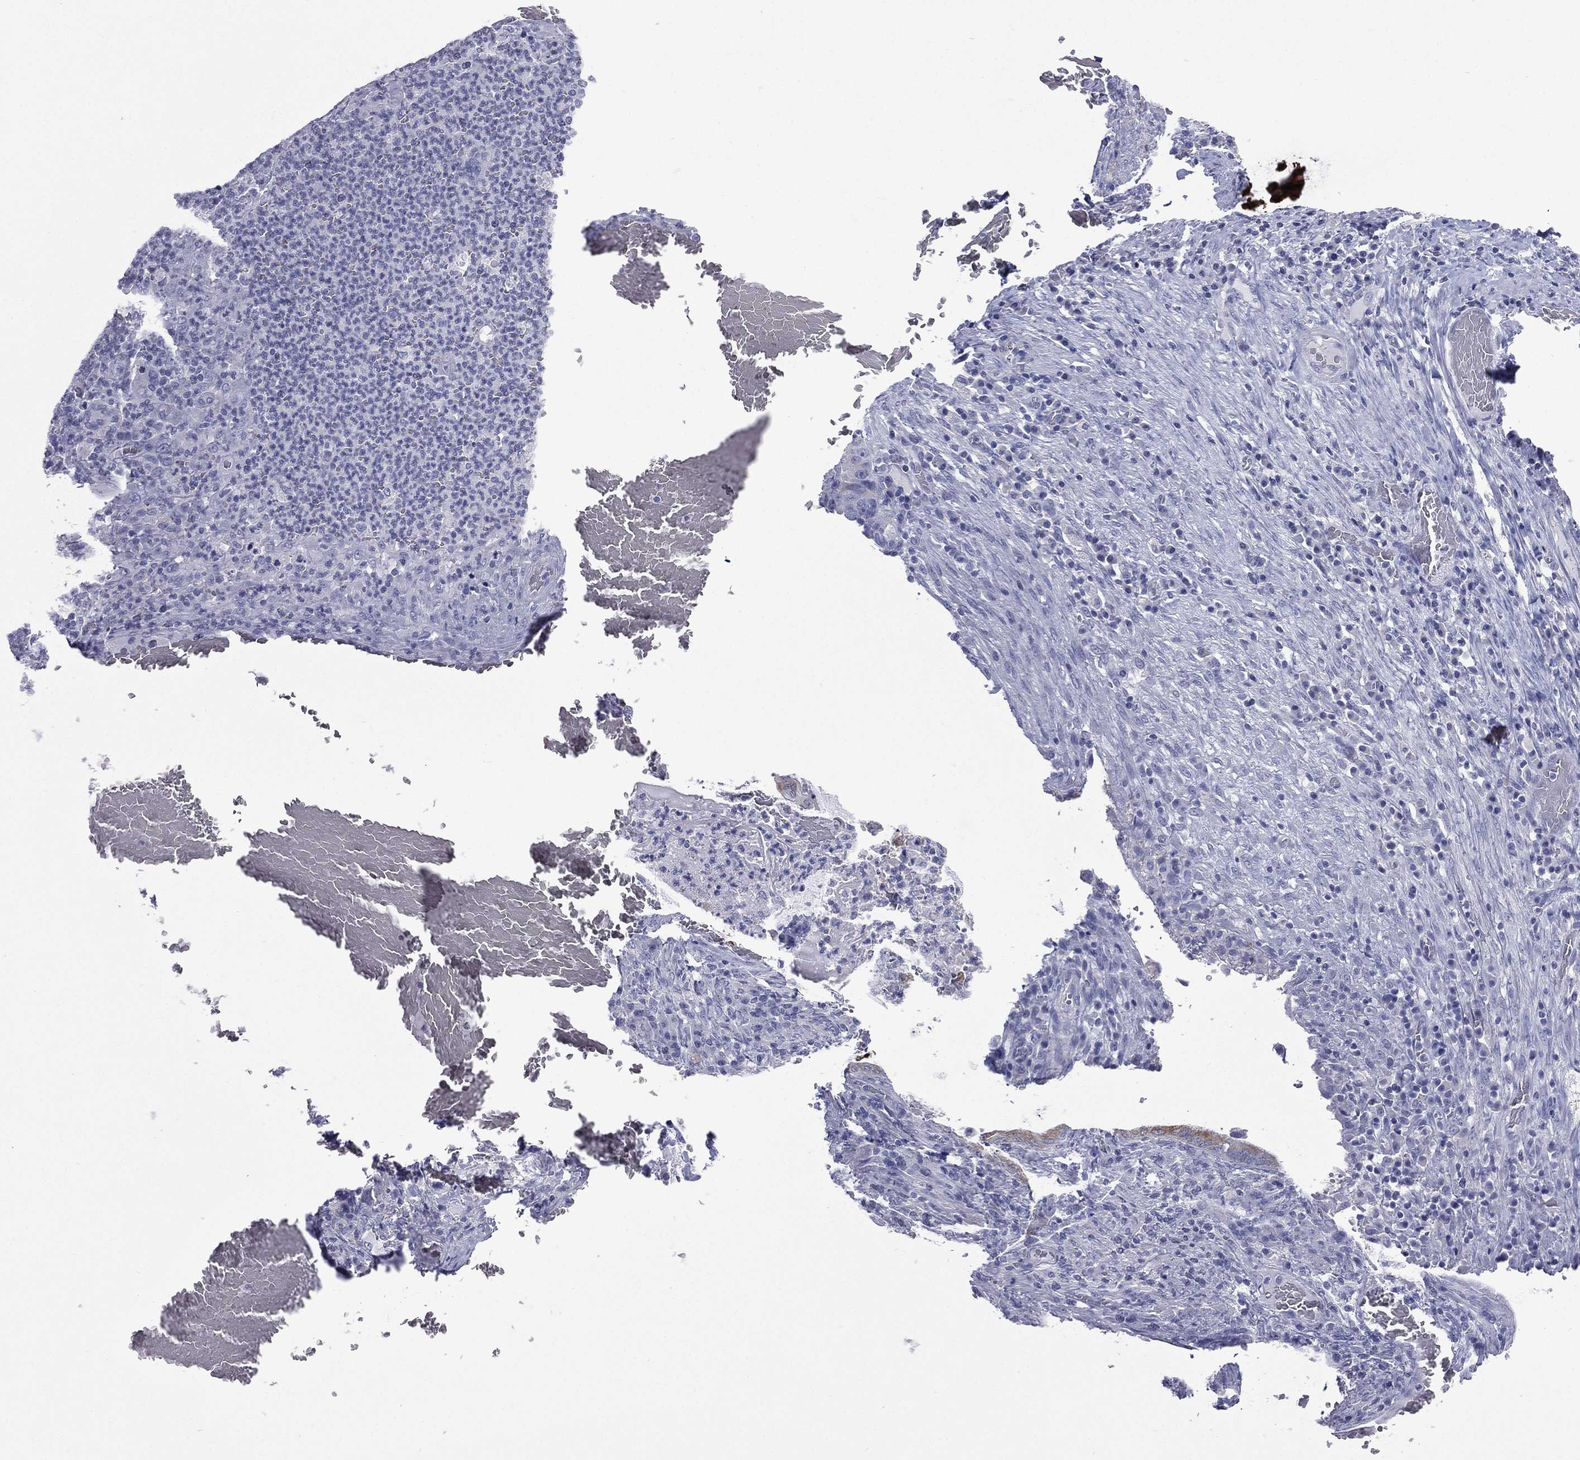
{"staining": {"intensity": "negative", "quantity": "none", "location": "none"}, "tissue": "colorectal cancer", "cell_type": "Tumor cells", "image_type": "cancer", "snomed": [{"axis": "morphology", "description": "Adenocarcinoma, NOS"}, {"axis": "topography", "description": "Colon"}], "caption": "Immunohistochemical staining of colorectal adenocarcinoma exhibits no significant expression in tumor cells.", "gene": "CES2", "patient": {"sex": "female", "age": 86}}